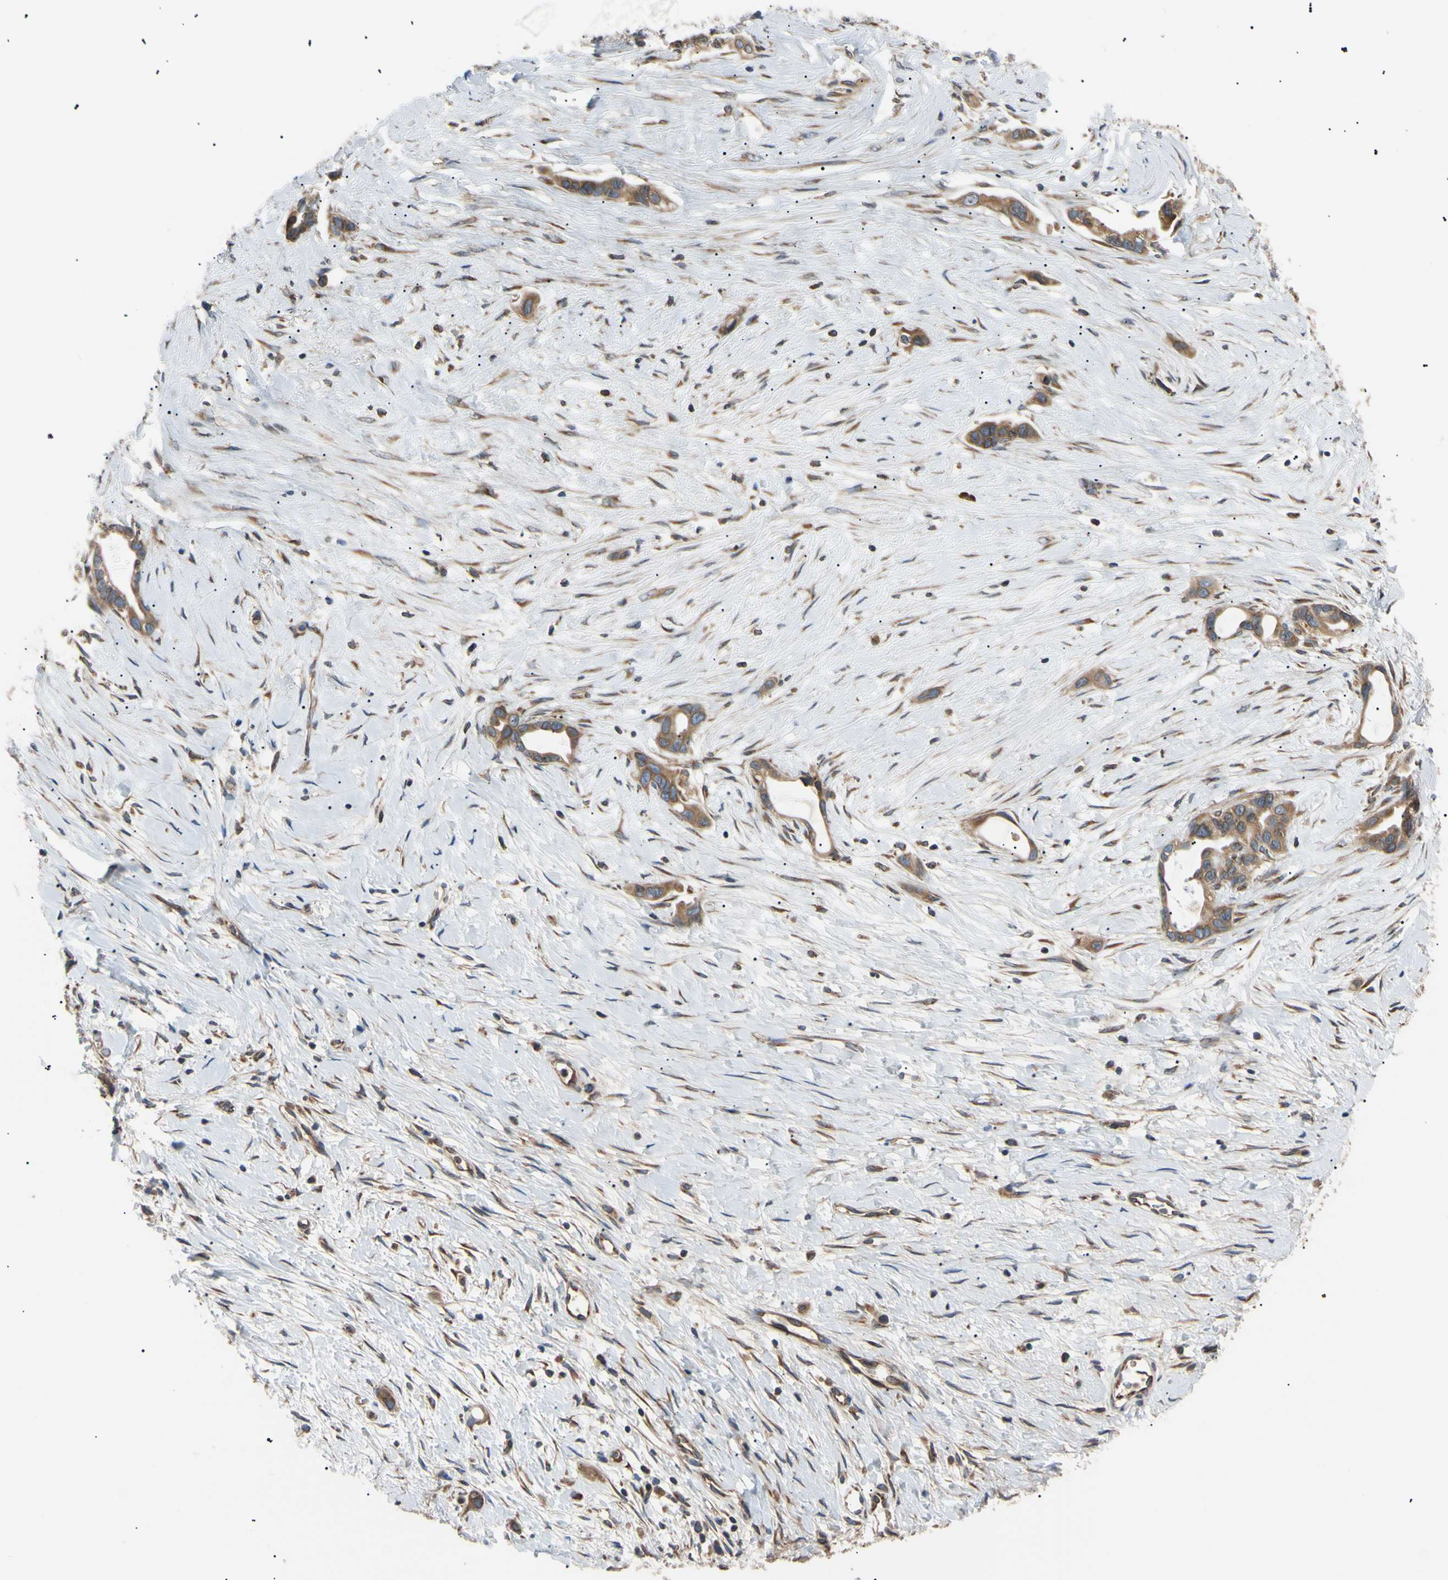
{"staining": {"intensity": "strong", "quantity": ">75%", "location": "cytoplasmic/membranous"}, "tissue": "liver cancer", "cell_type": "Tumor cells", "image_type": "cancer", "snomed": [{"axis": "morphology", "description": "Cholangiocarcinoma"}, {"axis": "topography", "description": "Liver"}], "caption": "An image of liver cholangiocarcinoma stained for a protein shows strong cytoplasmic/membranous brown staining in tumor cells.", "gene": "VAPA", "patient": {"sex": "female", "age": 65}}